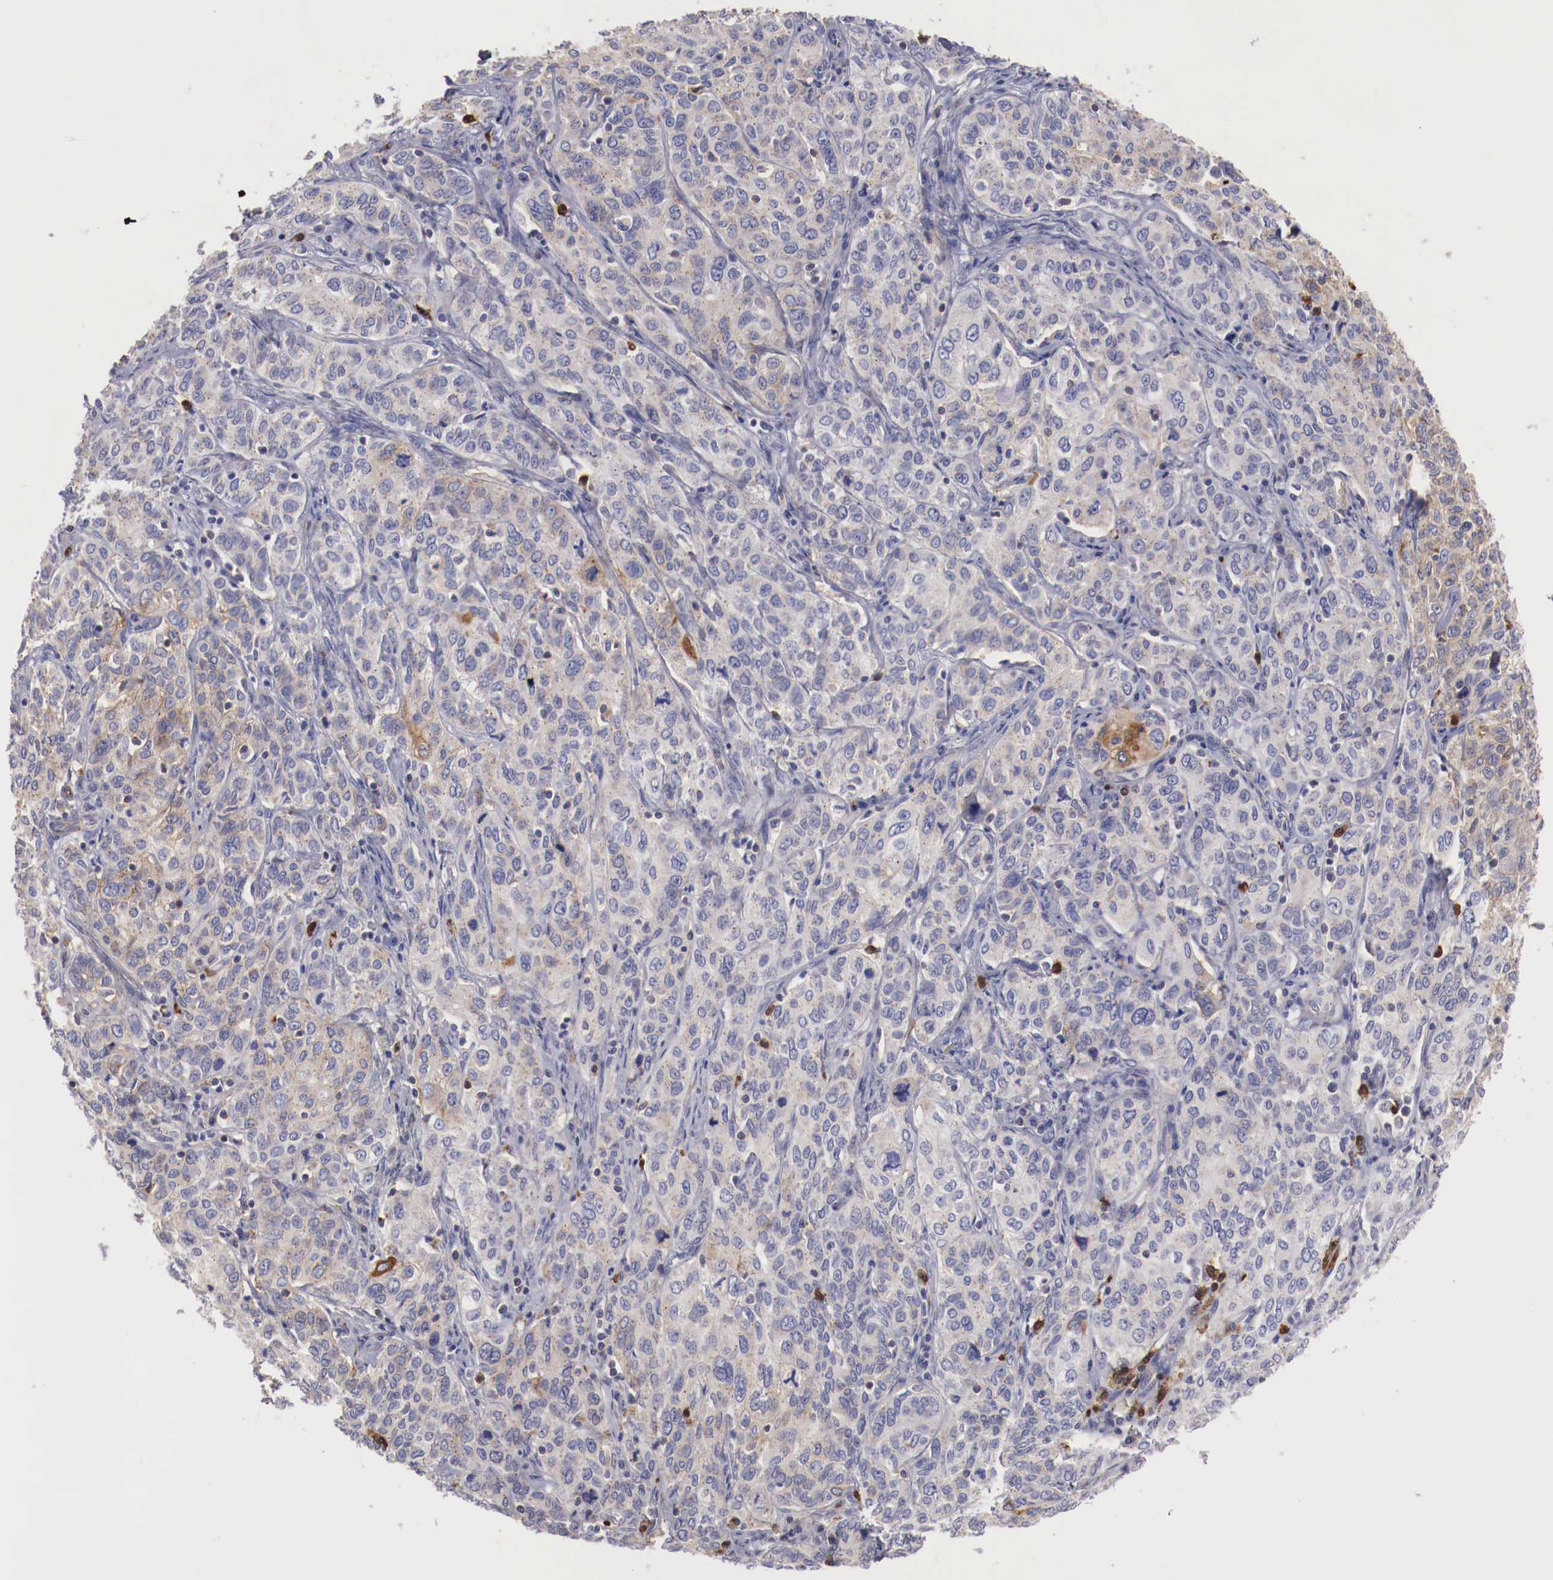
{"staining": {"intensity": "weak", "quantity": "<25%", "location": "cytoplasmic/membranous"}, "tissue": "cervical cancer", "cell_type": "Tumor cells", "image_type": "cancer", "snomed": [{"axis": "morphology", "description": "Squamous cell carcinoma, NOS"}, {"axis": "topography", "description": "Cervix"}], "caption": "The immunohistochemistry (IHC) histopathology image has no significant staining in tumor cells of cervical squamous cell carcinoma tissue.", "gene": "PITPNA", "patient": {"sex": "female", "age": 38}}